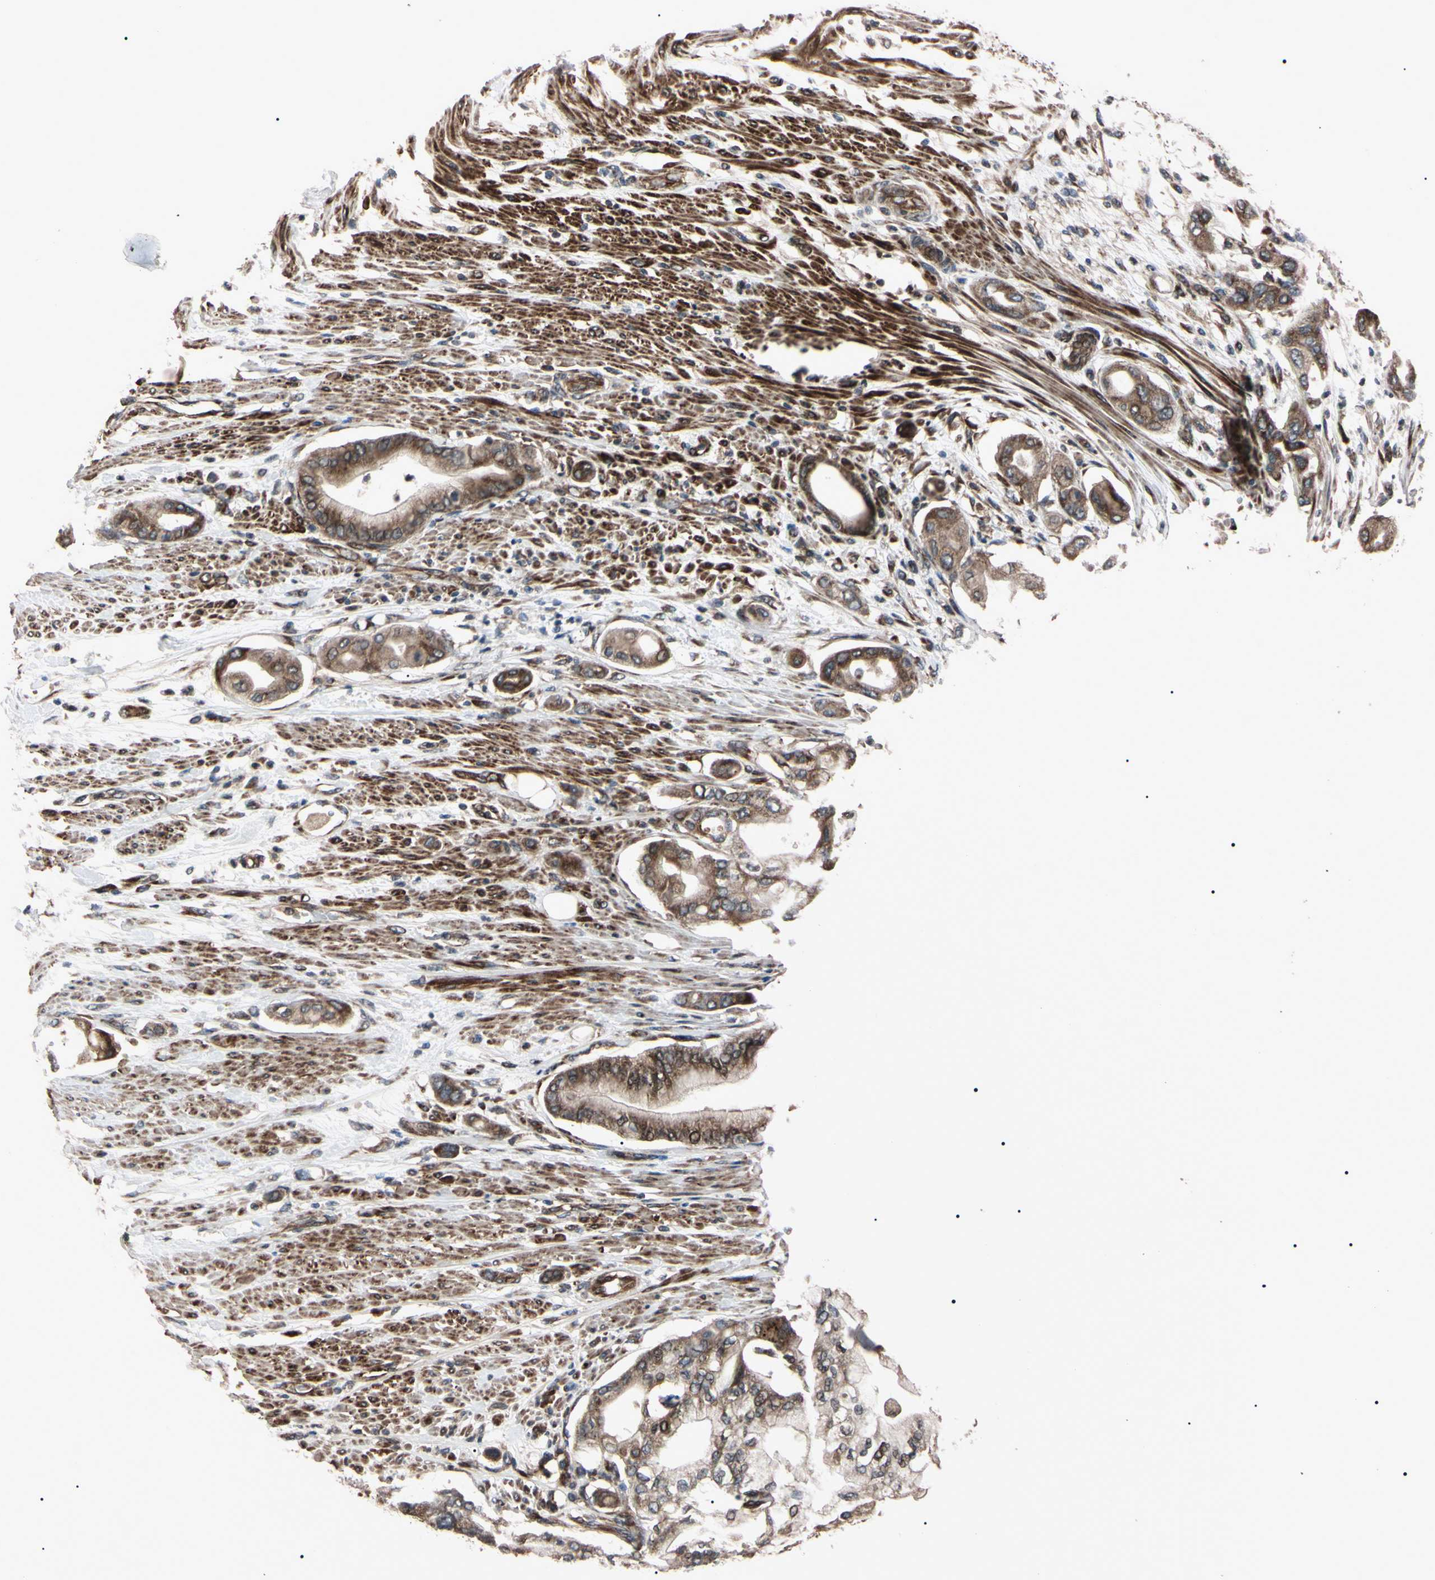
{"staining": {"intensity": "moderate", "quantity": ">75%", "location": "cytoplasmic/membranous"}, "tissue": "pancreatic cancer", "cell_type": "Tumor cells", "image_type": "cancer", "snomed": [{"axis": "morphology", "description": "Adenocarcinoma, NOS"}, {"axis": "morphology", "description": "Adenocarcinoma, metastatic, NOS"}, {"axis": "topography", "description": "Lymph node"}, {"axis": "topography", "description": "Pancreas"}, {"axis": "topography", "description": "Duodenum"}], "caption": "About >75% of tumor cells in human pancreatic adenocarcinoma show moderate cytoplasmic/membranous protein positivity as visualized by brown immunohistochemical staining.", "gene": "GUCY1B1", "patient": {"sex": "female", "age": 64}}